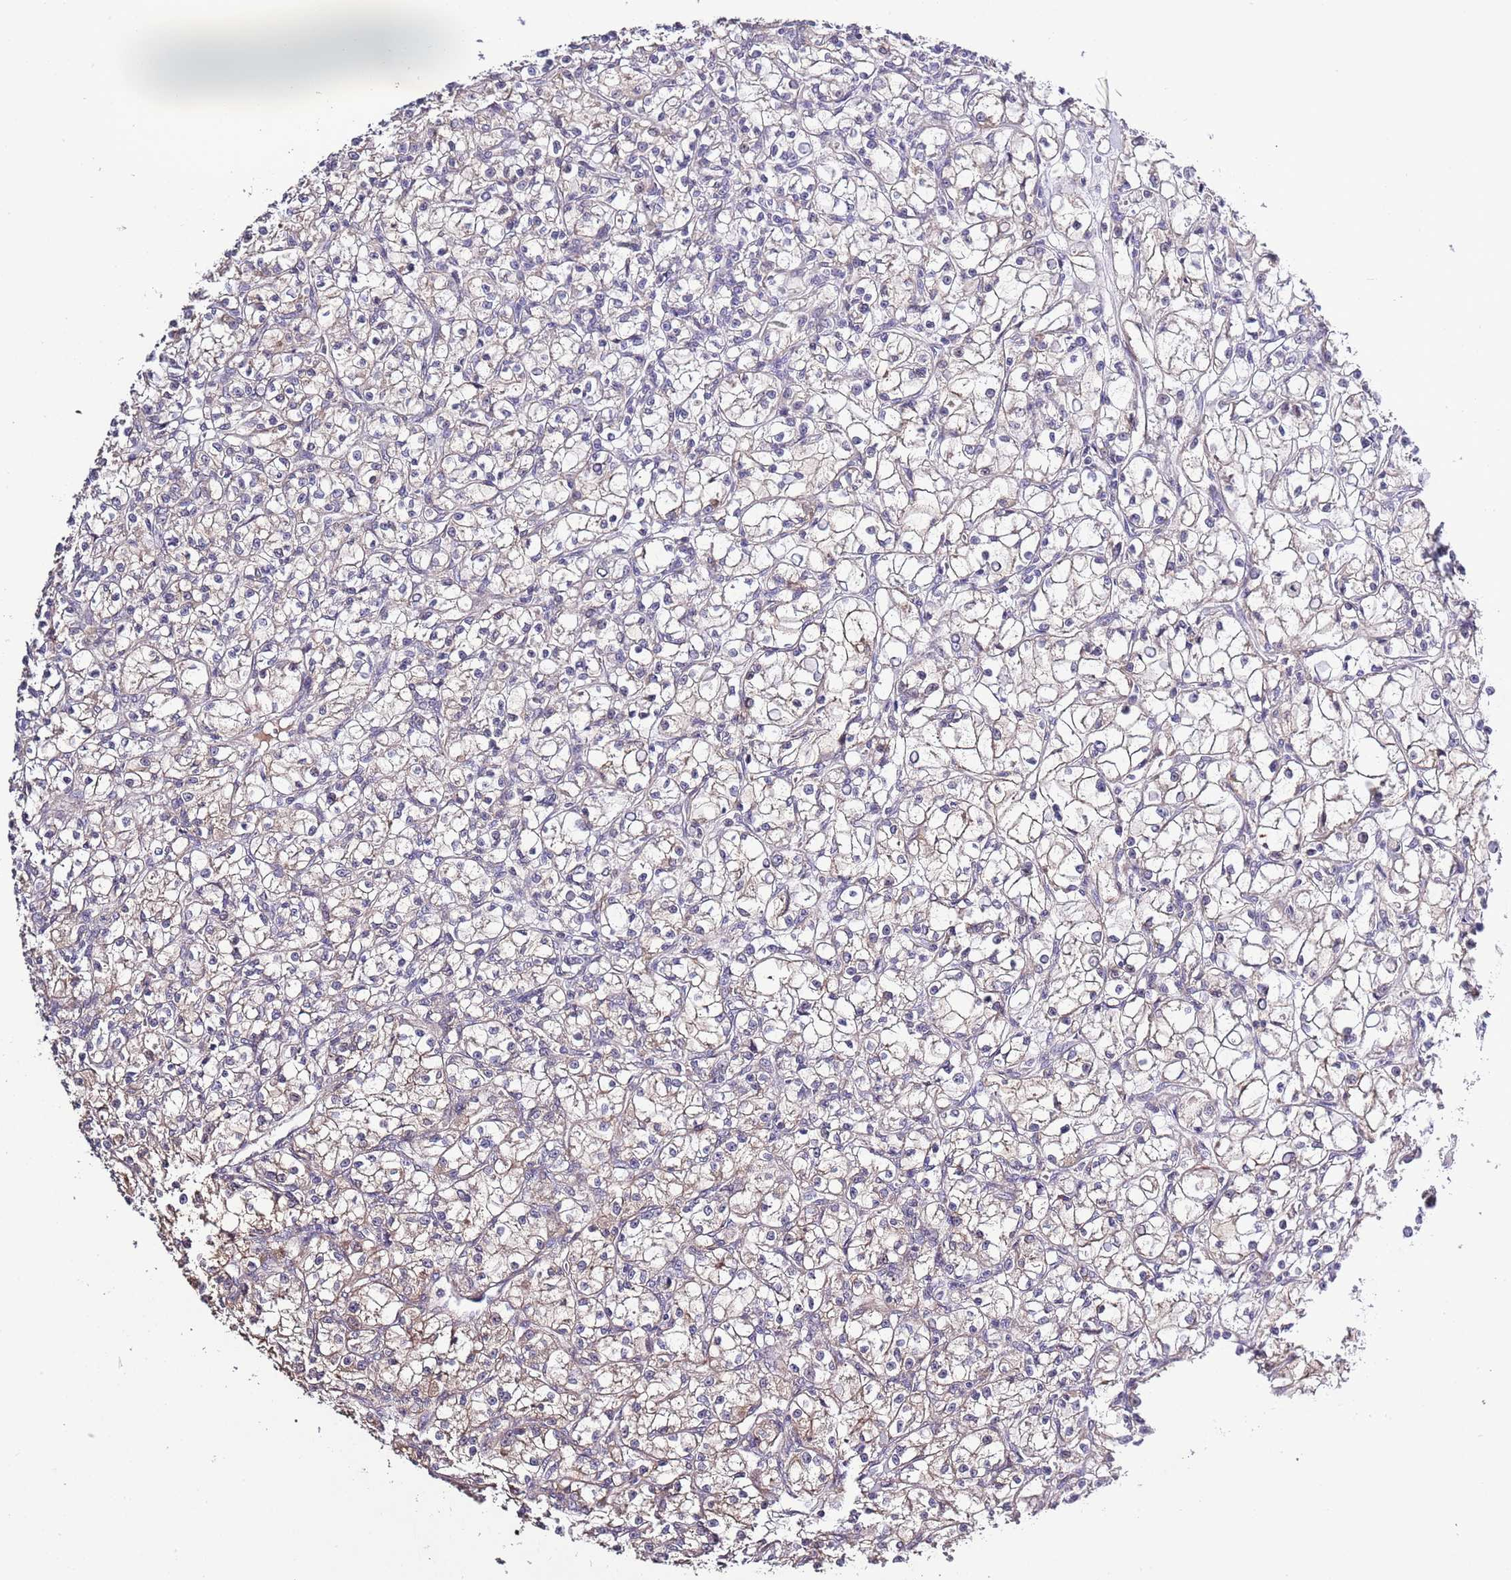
{"staining": {"intensity": "negative", "quantity": "none", "location": "none"}, "tissue": "renal cancer", "cell_type": "Tumor cells", "image_type": "cancer", "snomed": [{"axis": "morphology", "description": "Adenocarcinoma, NOS"}, {"axis": "topography", "description": "Kidney"}], "caption": "Immunohistochemistry of renal cancer displays no positivity in tumor cells.", "gene": "LIPJ", "patient": {"sex": "female", "age": 59}}